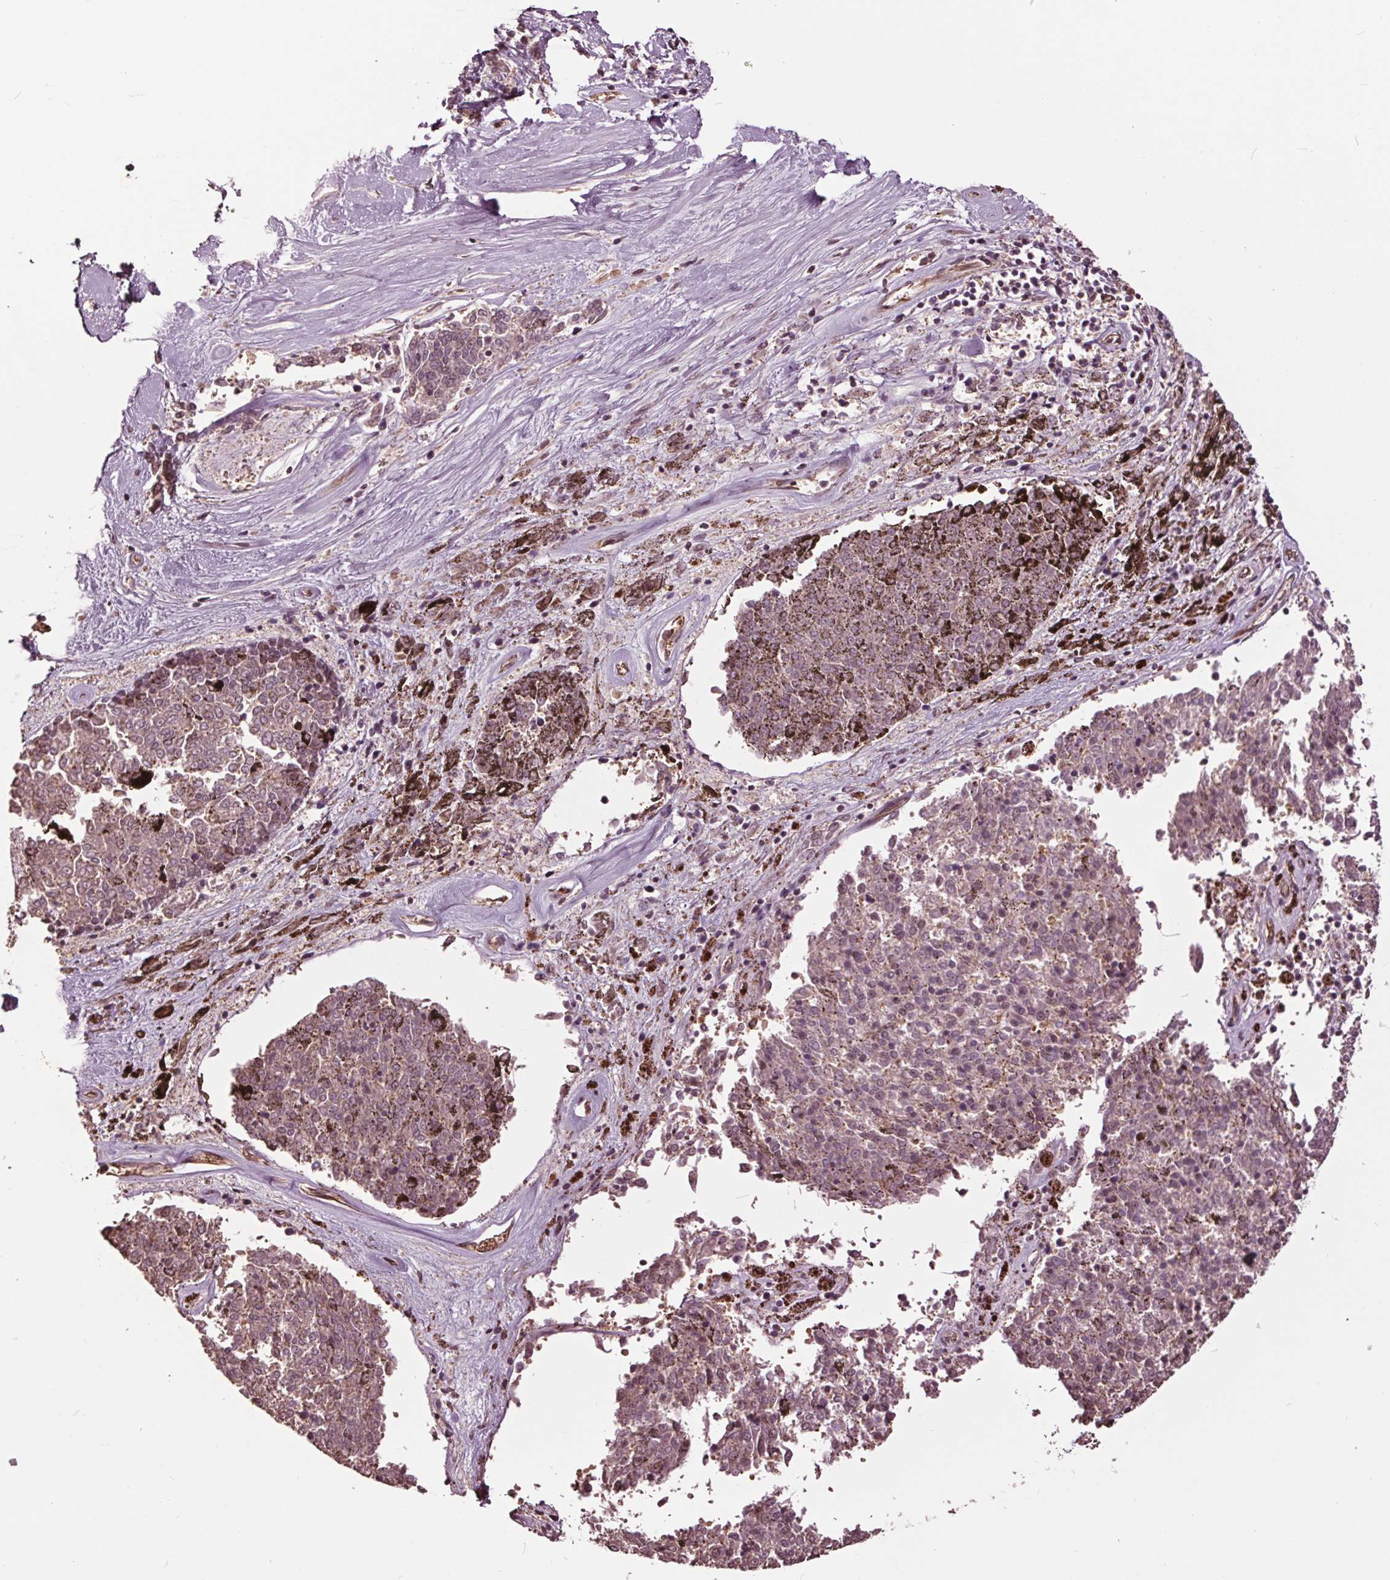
{"staining": {"intensity": "weak", "quantity": "<25%", "location": "cytoplasmic/membranous"}, "tissue": "melanoma", "cell_type": "Tumor cells", "image_type": "cancer", "snomed": [{"axis": "morphology", "description": "Malignant melanoma, NOS"}, {"axis": "topography", "description": "Skin"}], "caption": "Tumor cells are negative for protein expression in human melanoma. Brightfield microscopy of immunohistochemistry (IHC) stained with DAB (brown) and hematoxylin (blue), captured at high magnification.", "gene": "CEP95", "patient": {"sex": "female", "age": 72}}